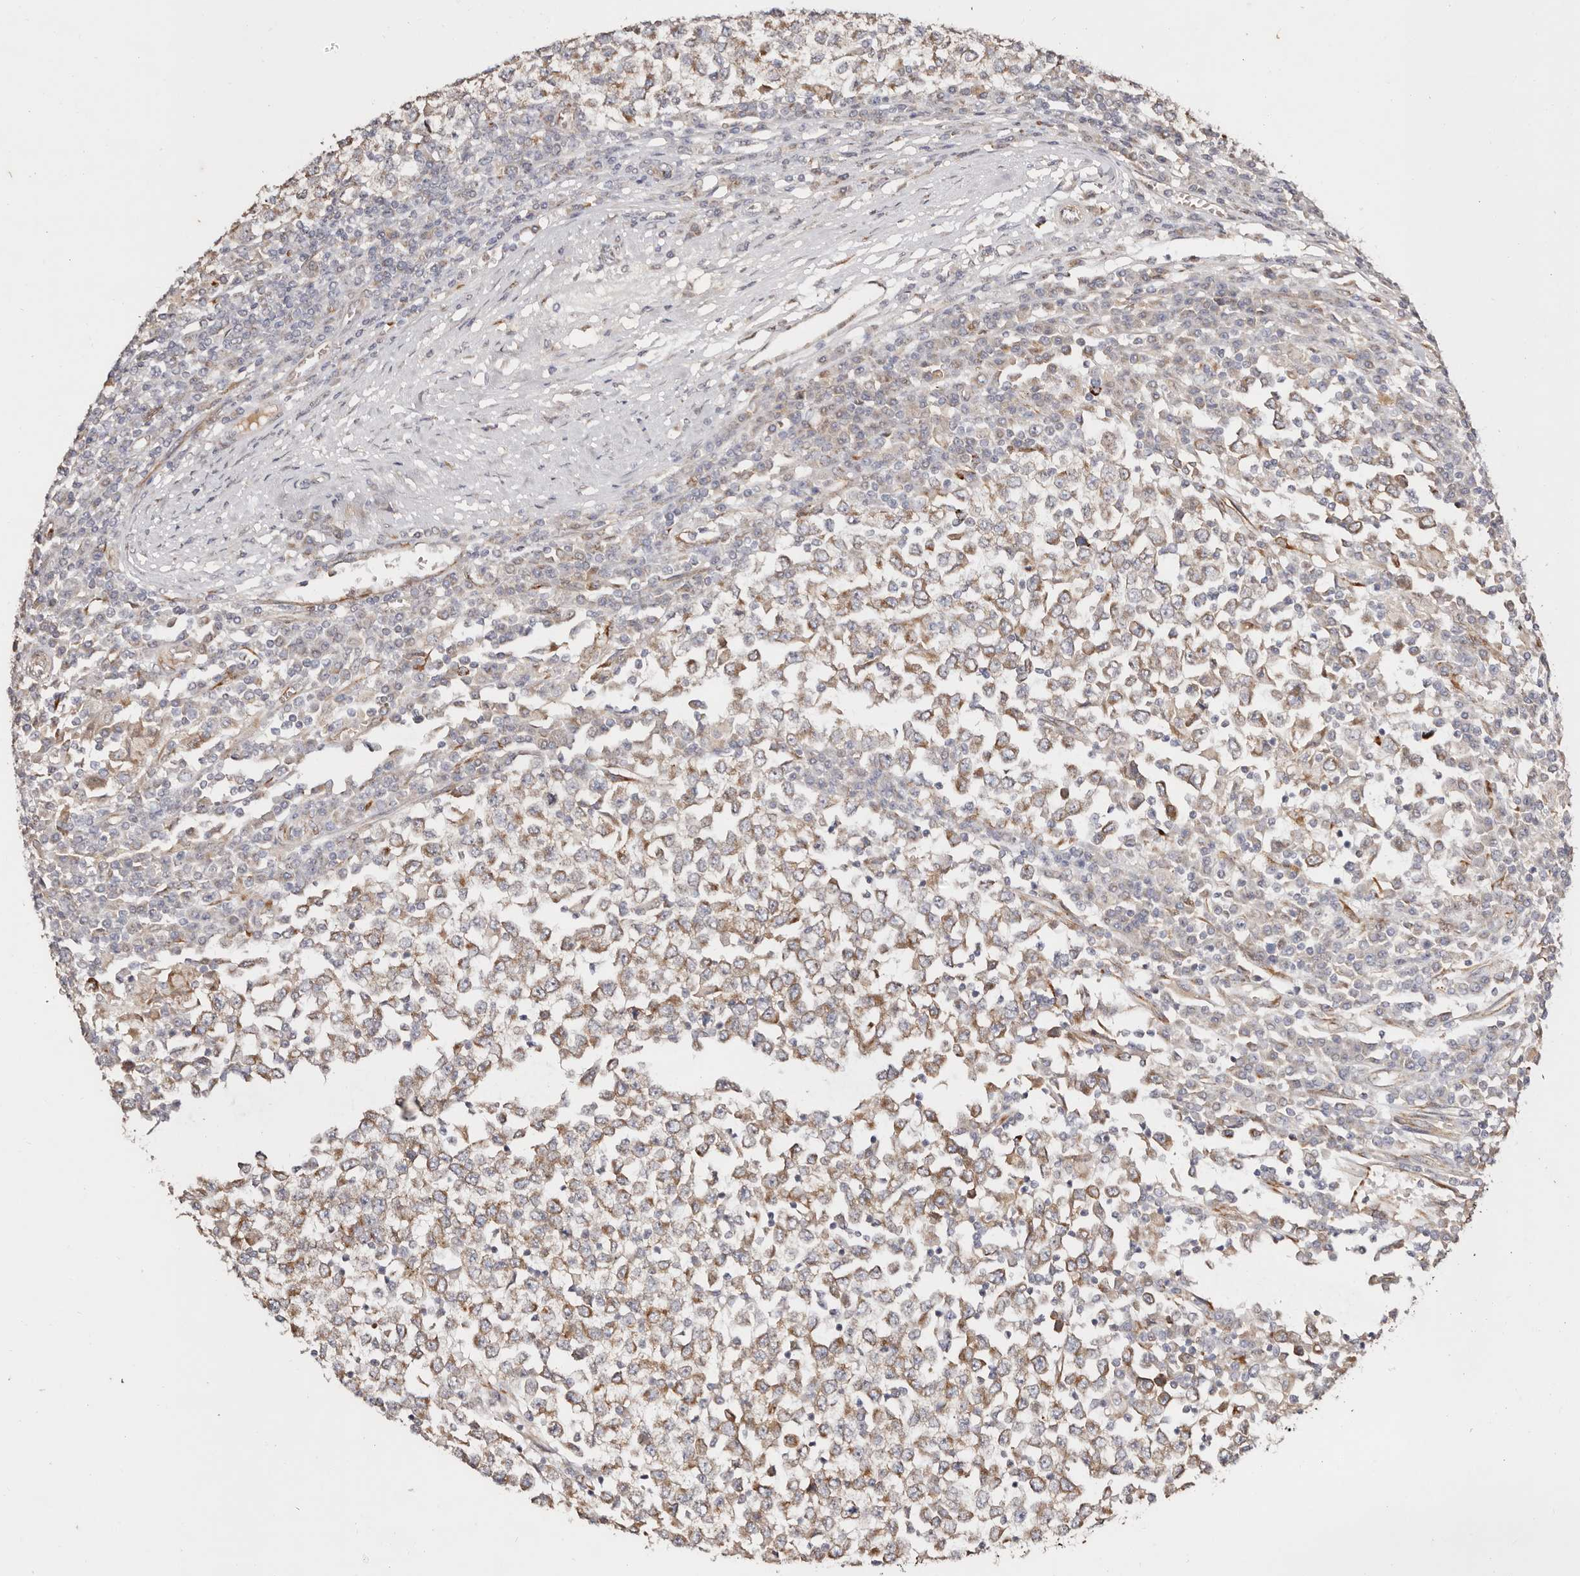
{"staining": {"intensity": "moderate", "quantity": ">75%", "location": "cytoplasmic/membranous"}, "tissue": "testis cancer", "cell_type": "Tumor cells", "image_type": "cancer", "snomed": [{"axis": "morphology", "description": "Seminoma, NOS"}, {"axis": "topography", "description": "Testis"}], "caption": "Testis cancer (seminoma) was stained to show a protein in brown. There is medium levels of moderate cytoplasmic/membranous expression in approximately >75% of tumor cells.", "gene": "SERPINH1", "patient": {"sex": "male", "age": 65}}